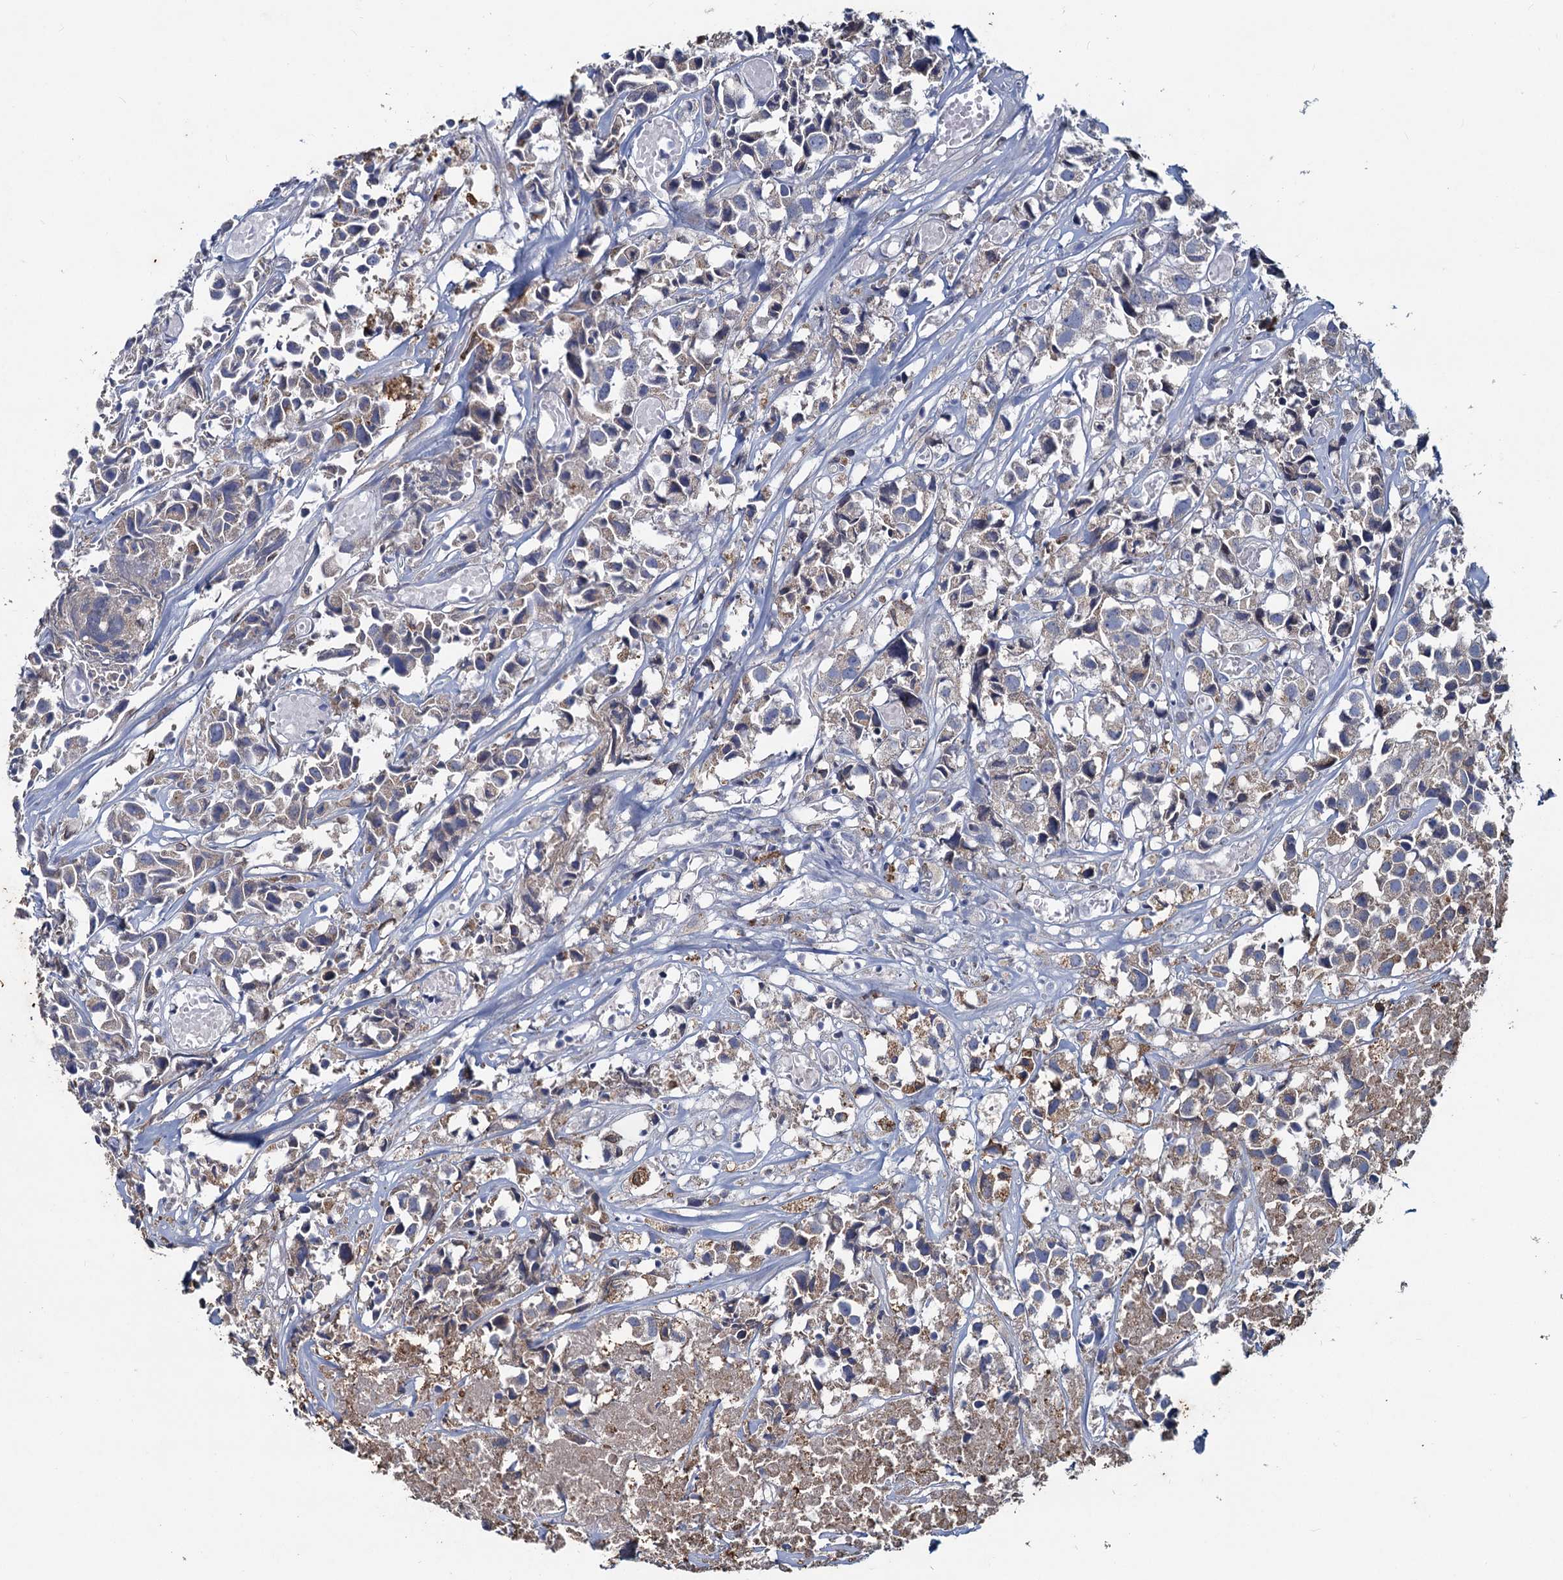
{"staining": {"intensity": "negative", "quantity": "none", "location": "none"}, "tissue": "urothelial cancer", "cell_type": "Tumor cells", "image_type": "cancer", "snomed": [{"axis": "morphology", "description": "Urothelial carcinoma, High grade"}, {"axis": "topography", "description": "Urinary bladder"}], "caption": "An immunohistochemistry image of urothelial cancer is shown. There is no staining in tumor cells of urothelial cancer. (Brightfield microscopy of DAB IHC at high magnification).", "gene": "TMX2", "patient": {"sex": "female", "age": 75}}